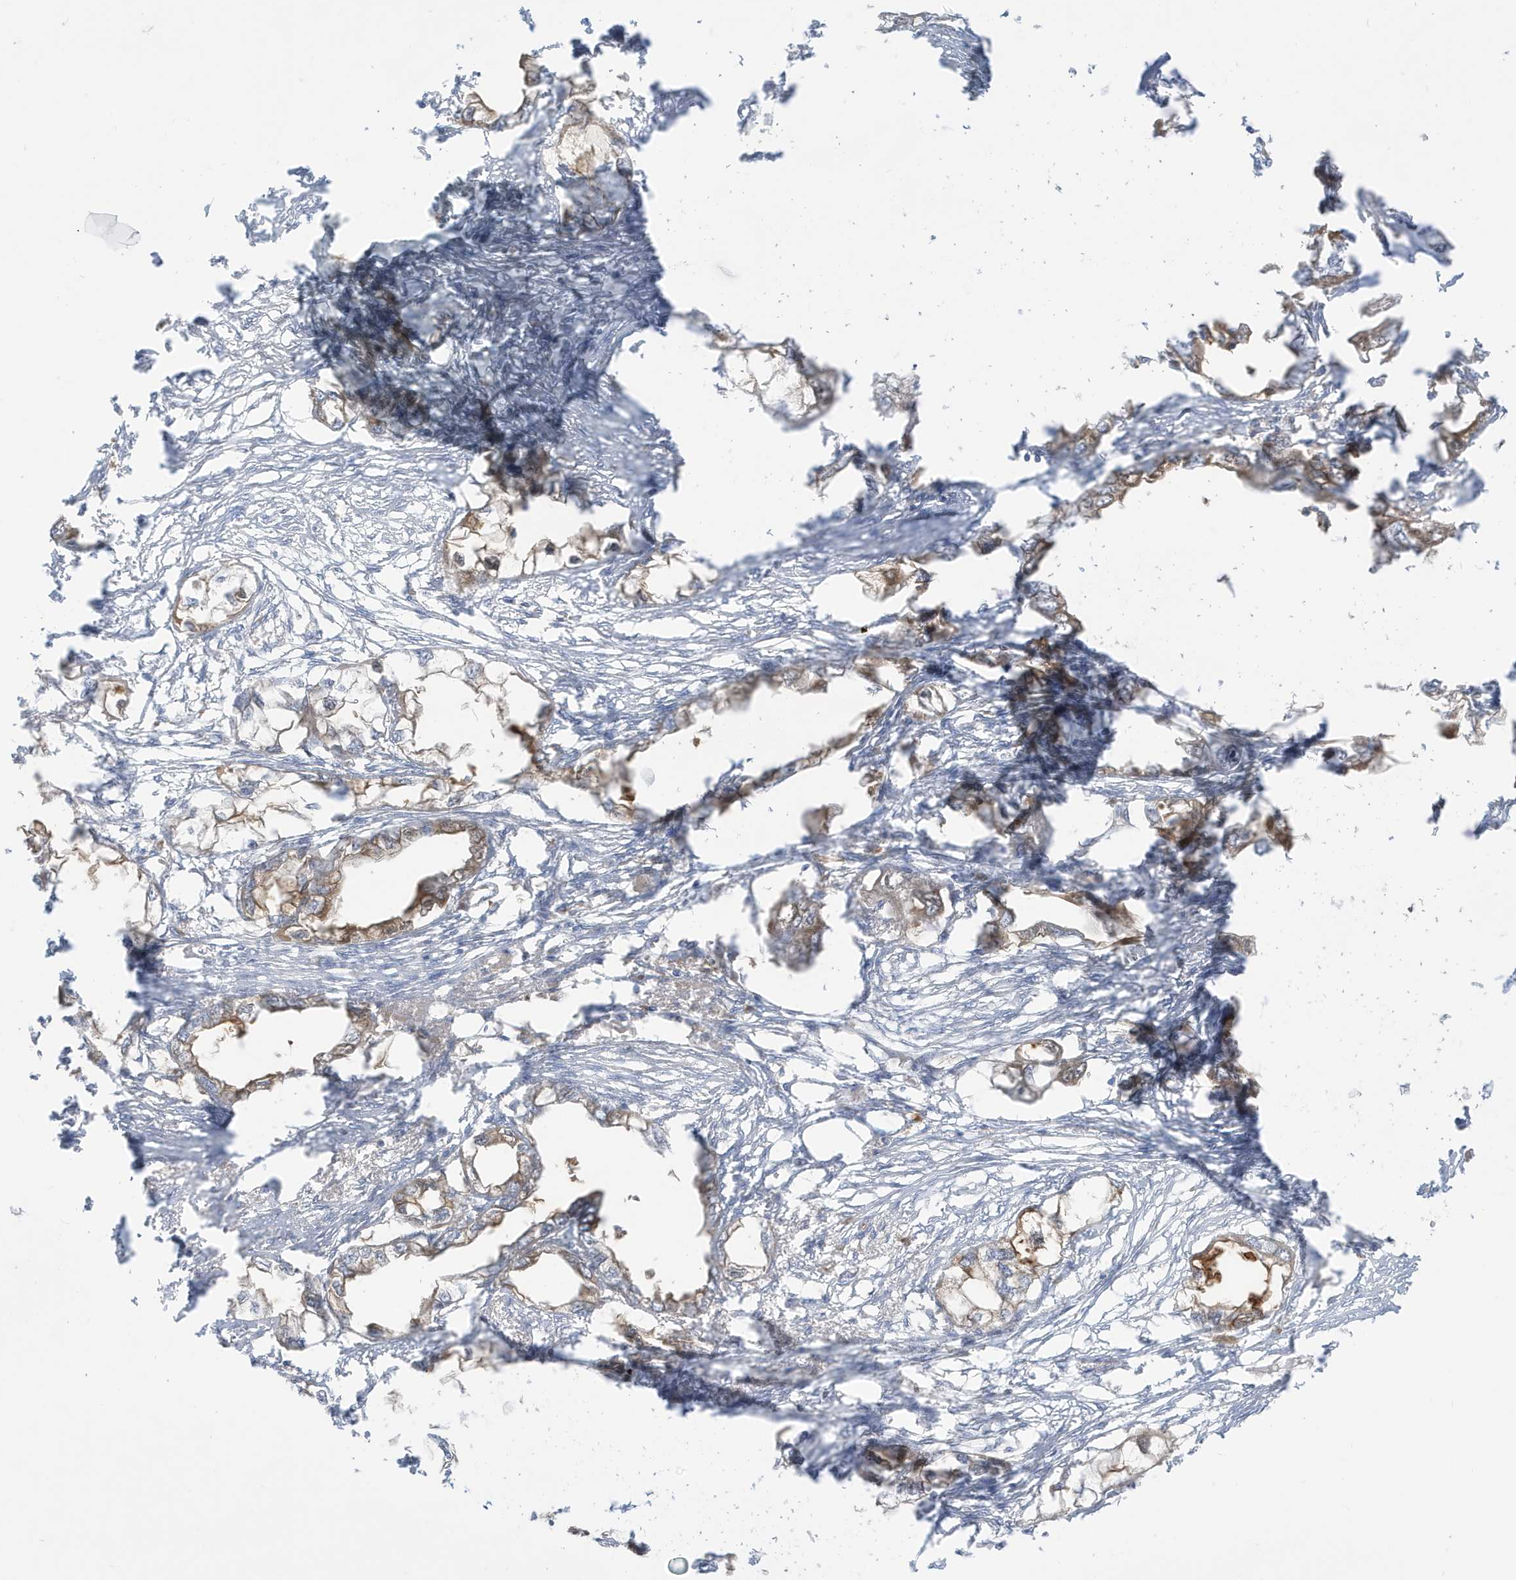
{"staining": {"intensity": "moderate", "quantity": "25%-75%", "location": "cytoplasmic/membranous"}, "tissue": "endometrial cancer", "cell_type": "Tumor cells", "image_type": "cancer", "snomed": [{"axis": "morphology", "description": "Adenocarcinoma, NOS"}, {"axis": "morphology", "description": "Adenocarcinoma, metastatic, NOS"}, {"axis": "topography", "description": "Adipose tissue"}, {"axis": "topography", "description": "Endometrium"}], "caption": "Immunohistochemistry photomicrograph of human endometrial metastatic adenocarcinoma stained for a protein (brown), which demonstrates medium levels of moderate cytoplasmic/membranous positivity in about 25%-75% of tumor cells.", "gene": "IFT57", "patient": {"sex": "female", "age": 67}}